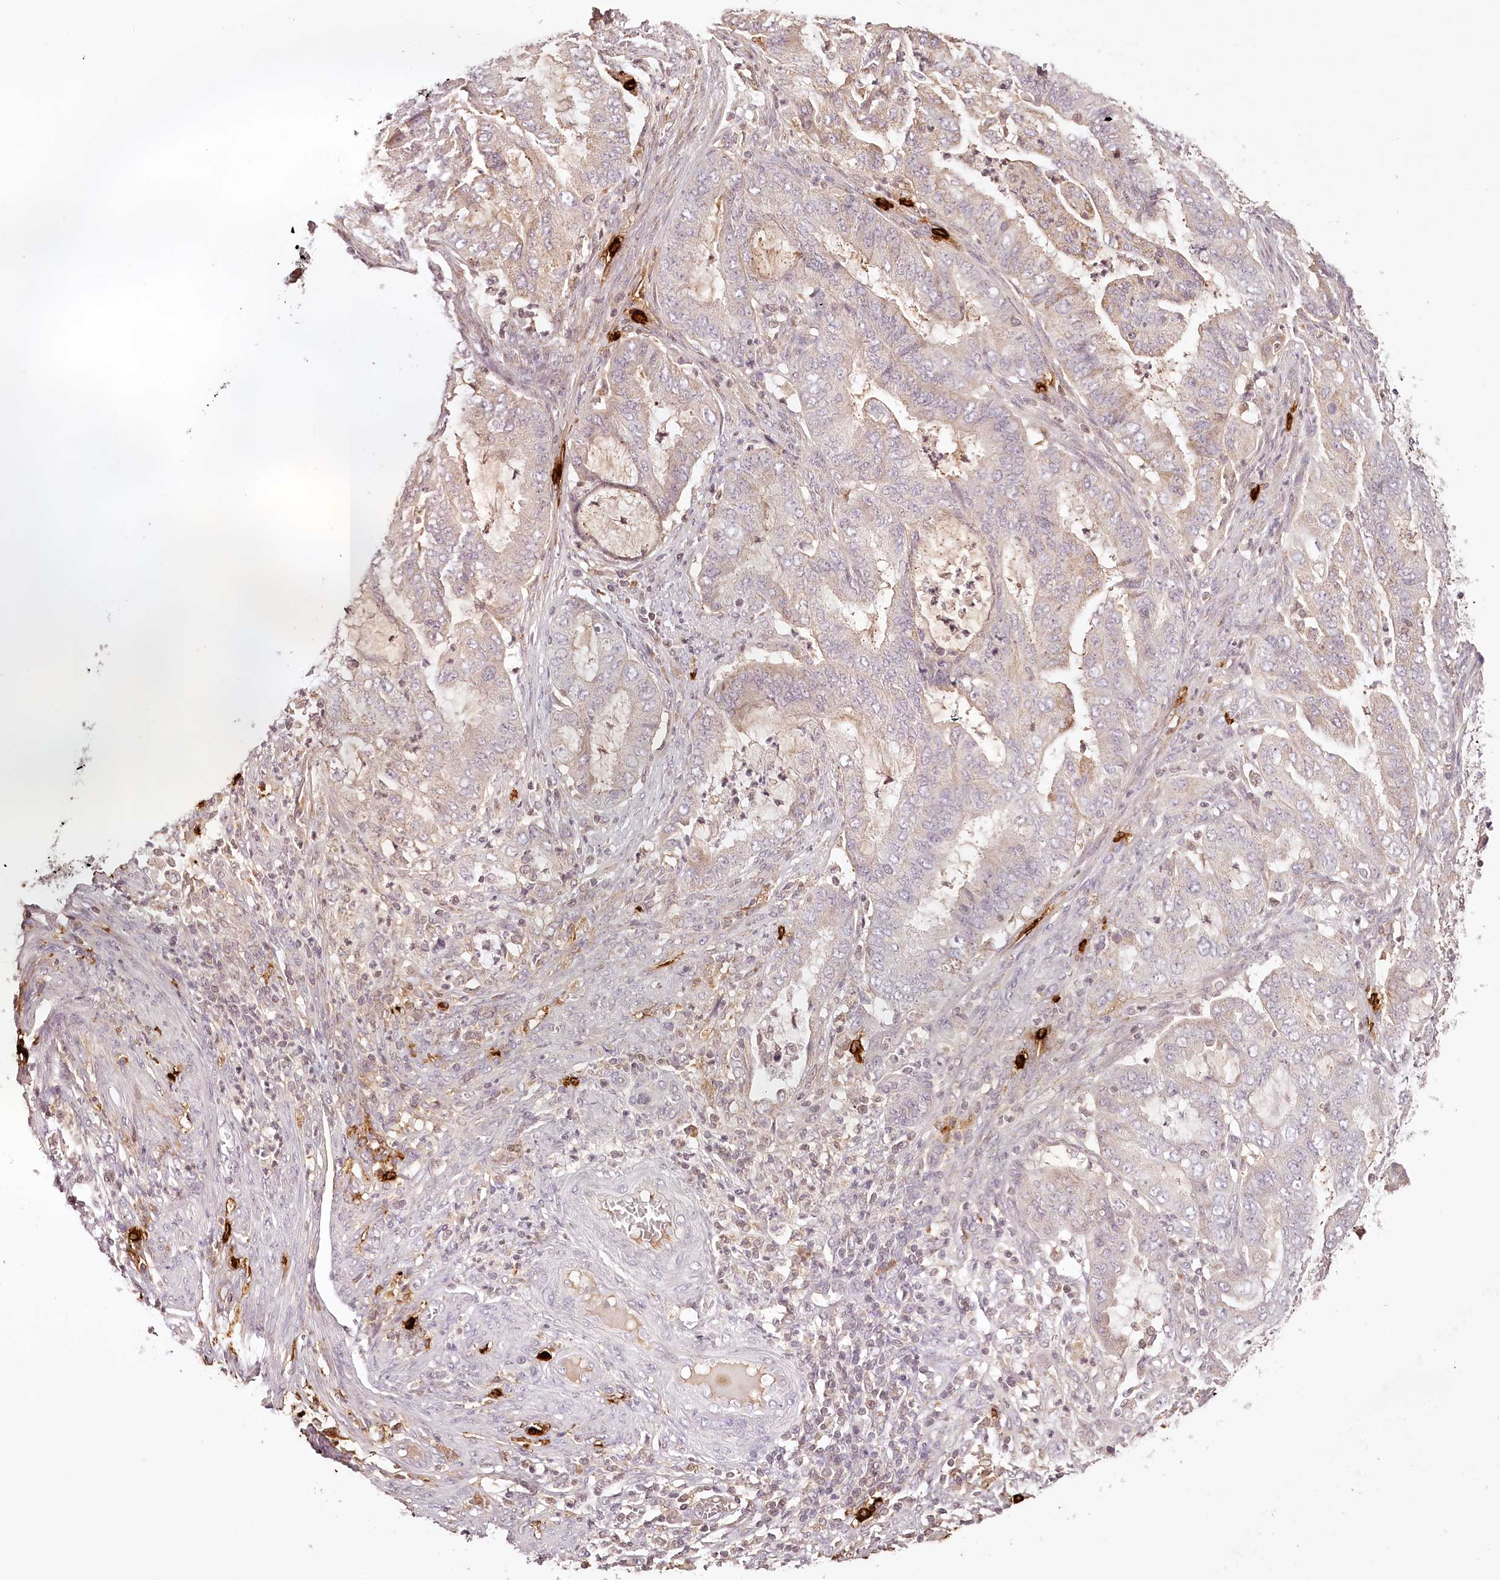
{"staining": {"intensity": "weak", "quantity": "<25%", "location": "cytoplasmic/membranous"}, "tissue": "endometrial cancer", "cell_type": "Tumor cells", "image_type": "cancer", "snomed": [{"axis": "morphology", "description": "Adenocarcinoma, NOS"}, {"axis": "topography", "description": "Endometrium"}], "caption": "A micrograph of endometrial cancer stained for a protein reveals no brown staining in tumor cells.", "gene": "SYNGR1", "patient": {"sex": "female", "age": 51}}